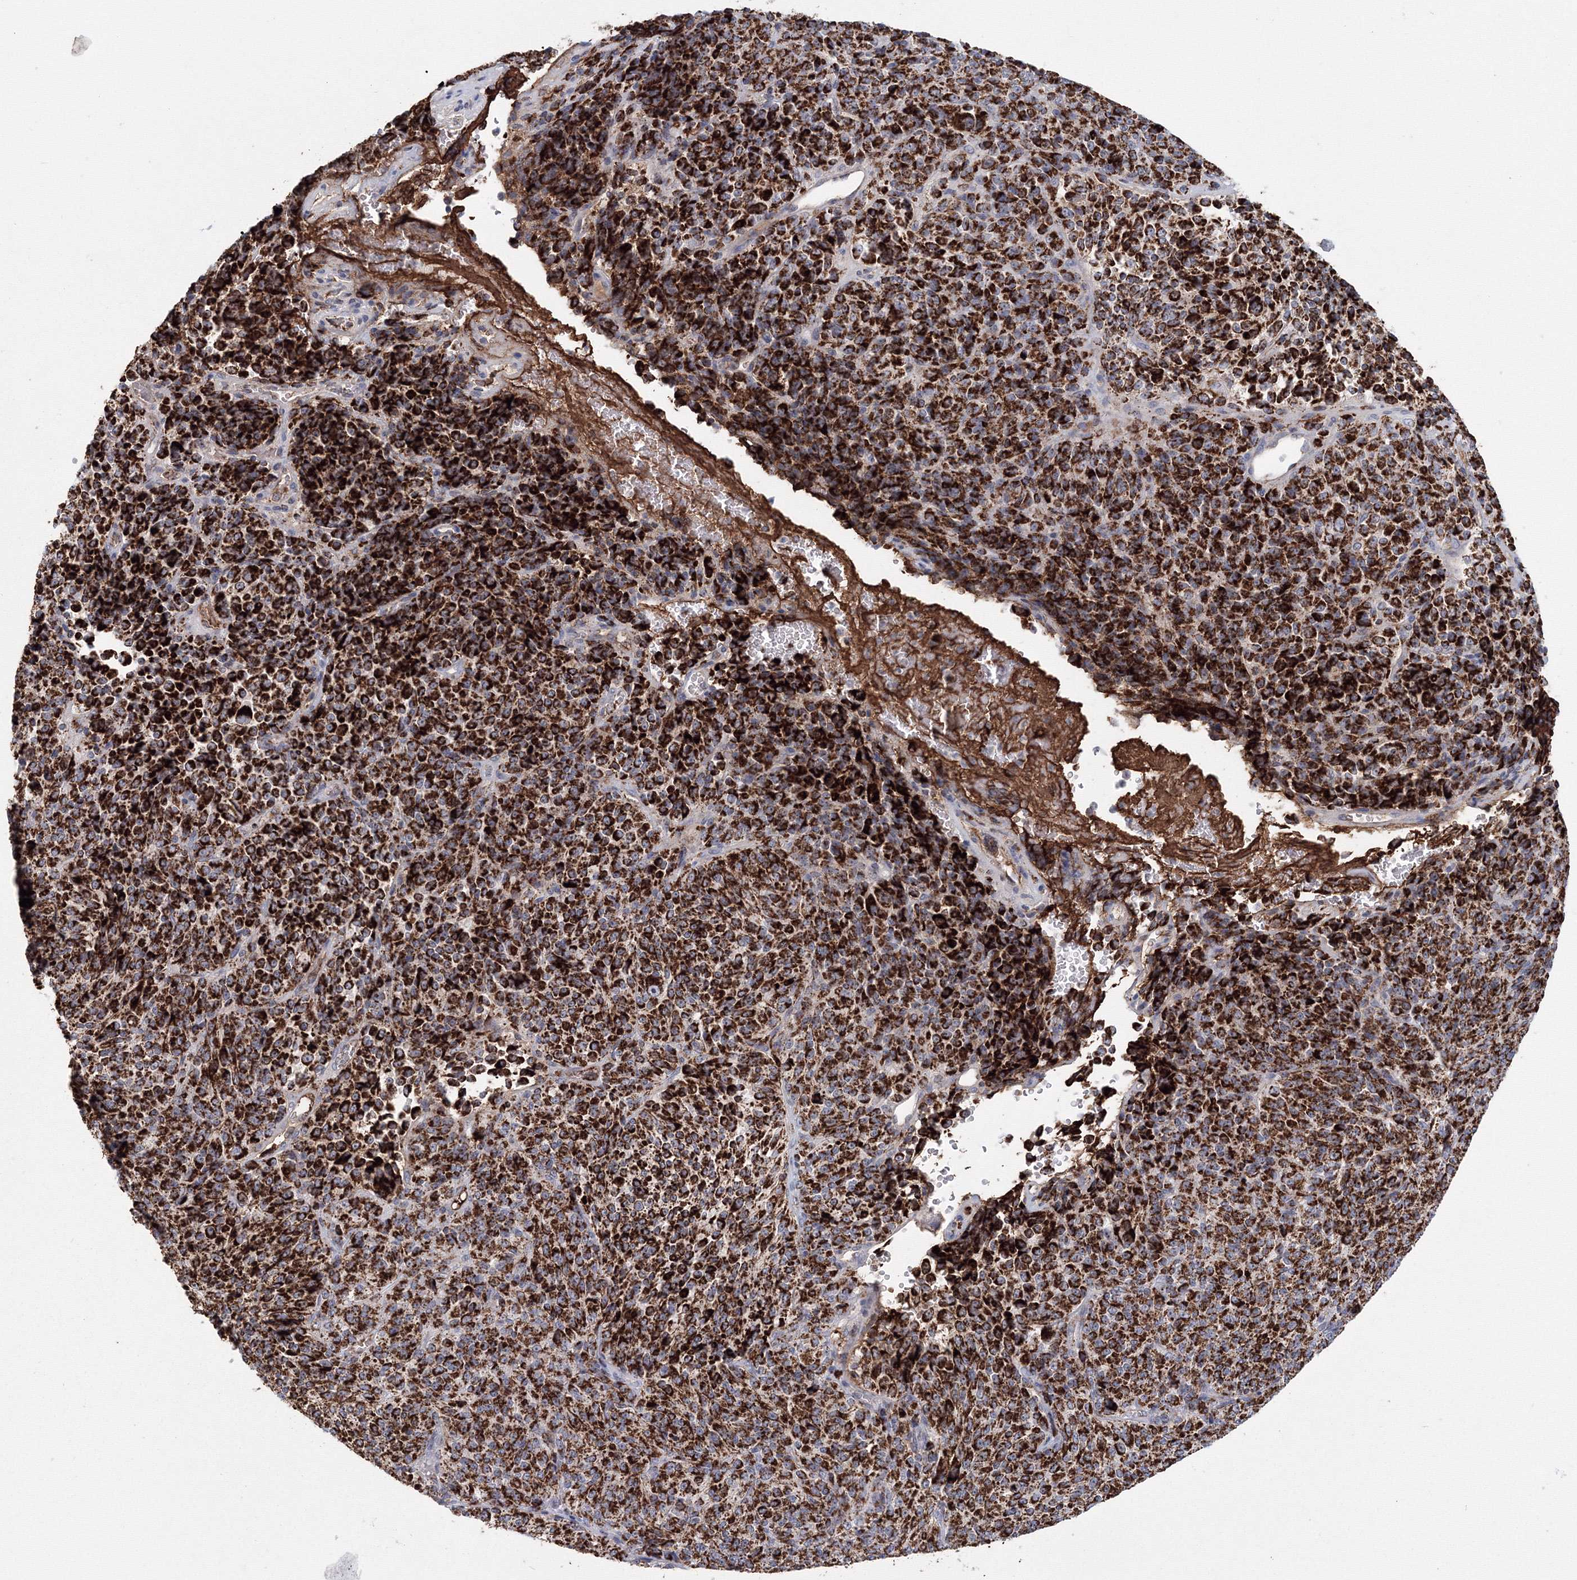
{"staining": {"intensity": "strong", "quantity": ">75%", "location": "cytoplasmic/membranous"}, "tissue": "melanoma", "cell_type": "Tumor cells", "image_type": "cancer", "snomed": [{"axis": "morphology", "description": "Malignant melanoma, Metastatic site"}, {"axis": "topography", "description": "Brain"}], "caption": "Immunohistochemistry image of neoplastic tissue: malignant melanoma (metastatic site) stained using IHC shows high levels of strong protein expression localized specifically in the cytoplasmic/membranous of tumor cells, appearing as a cytoplasmic/membranous brown color.", "gene": "GRPEL1", "patient": {"sex": "female", "age": 56}}